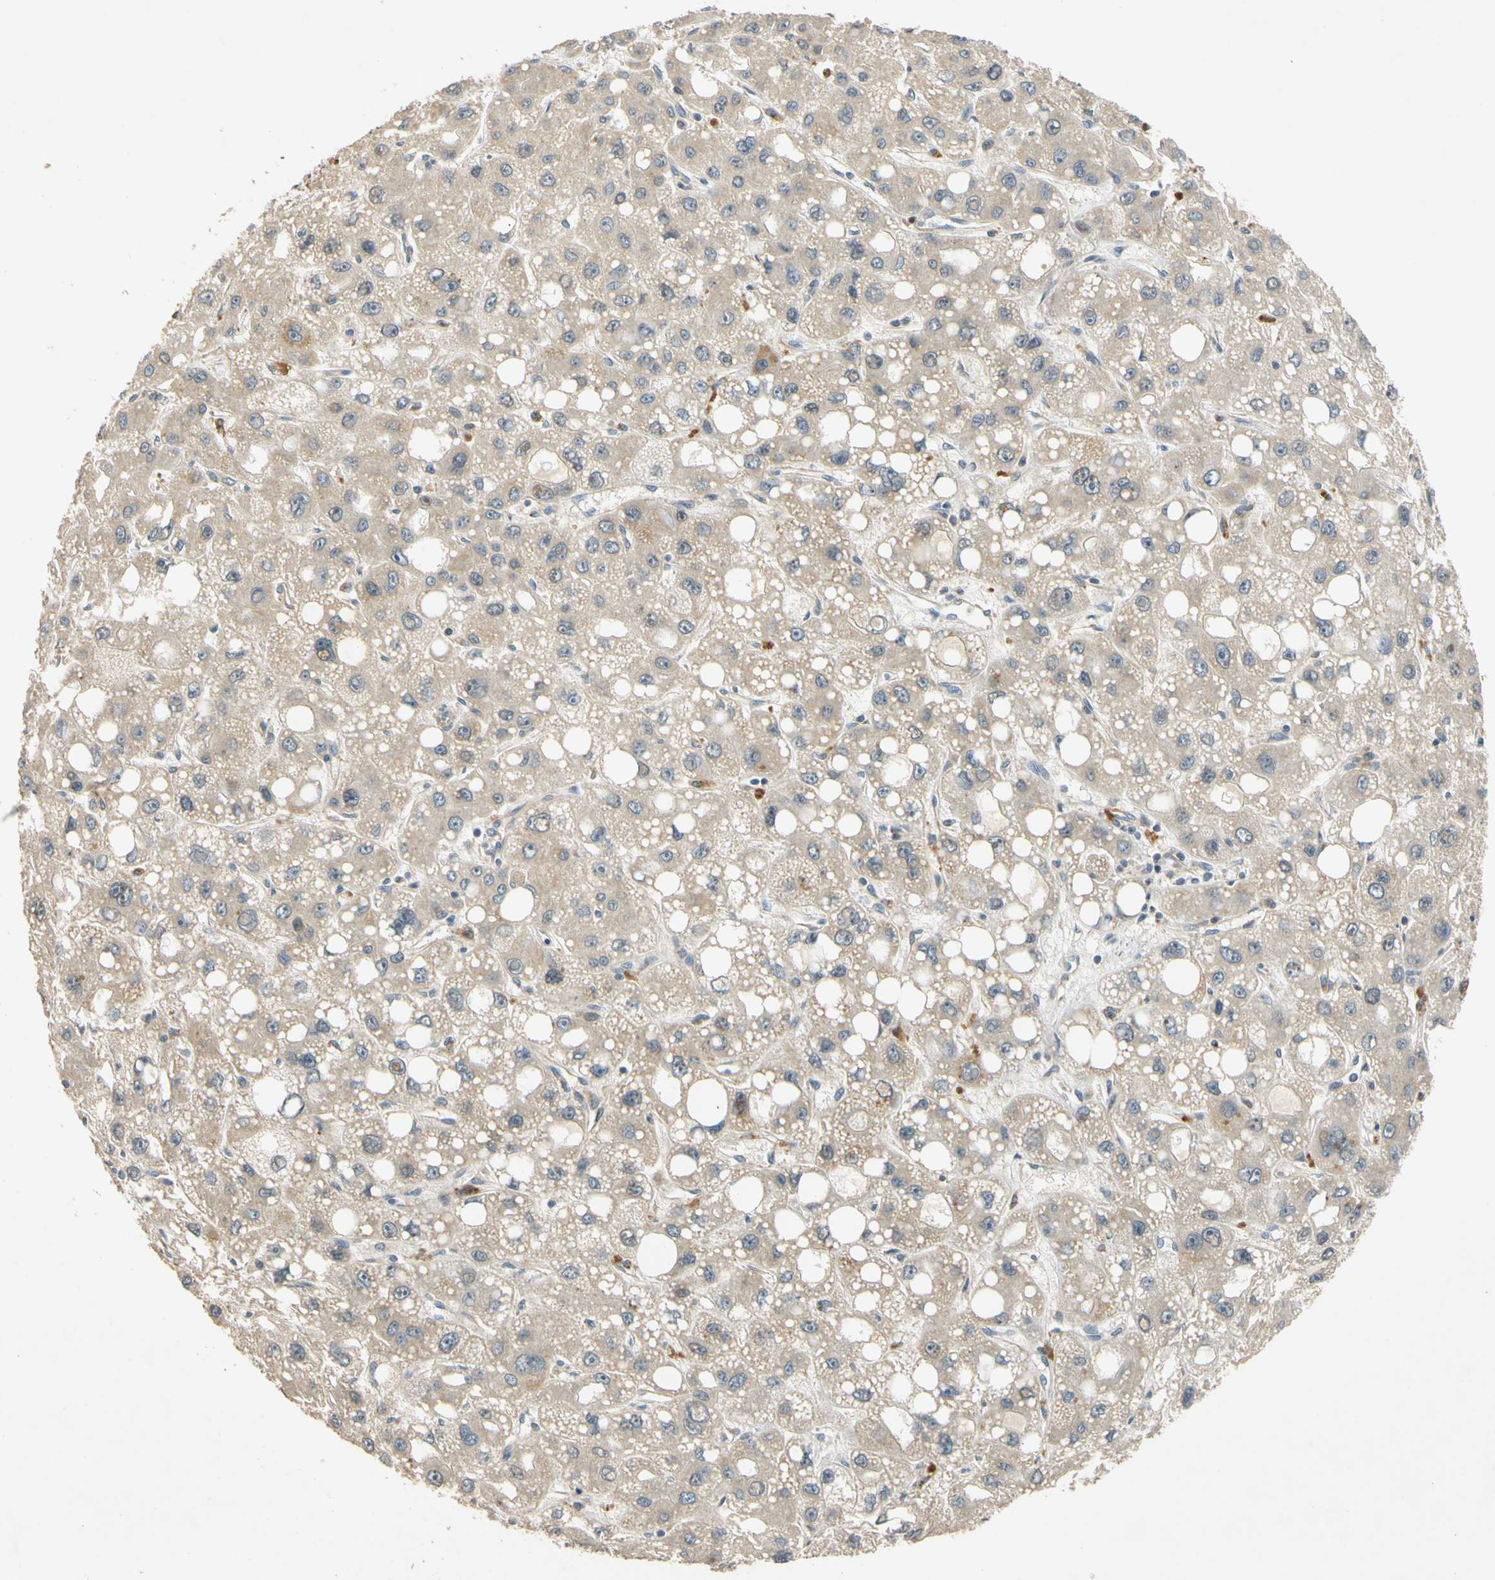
{"staining": {"intensity": "weak", "quantity": "<25%", "location": "cytoplasmic/membranous"}, "tissue": "liver cancer", "cell_type": "Tumor cells", "image_type": "cancer", "snomed": [{"axis": "morphology", "description": "Carcinoma, Hepatocellular, NOS"}, {"axis": "topography", "description": "Liver"}], "caption": "Immunohistochemical staining of human liver cancer (hepatocellular carcinoma) demonstrates no significant expression in tumor cells. The staining is performed using DAB (3,3'-diaminobenzidine) brown chromogen with nuclei counter-stained in using hematoxylin.", "gene": "ALKBH3", "patient": {"sex": "male", "age": 55}}